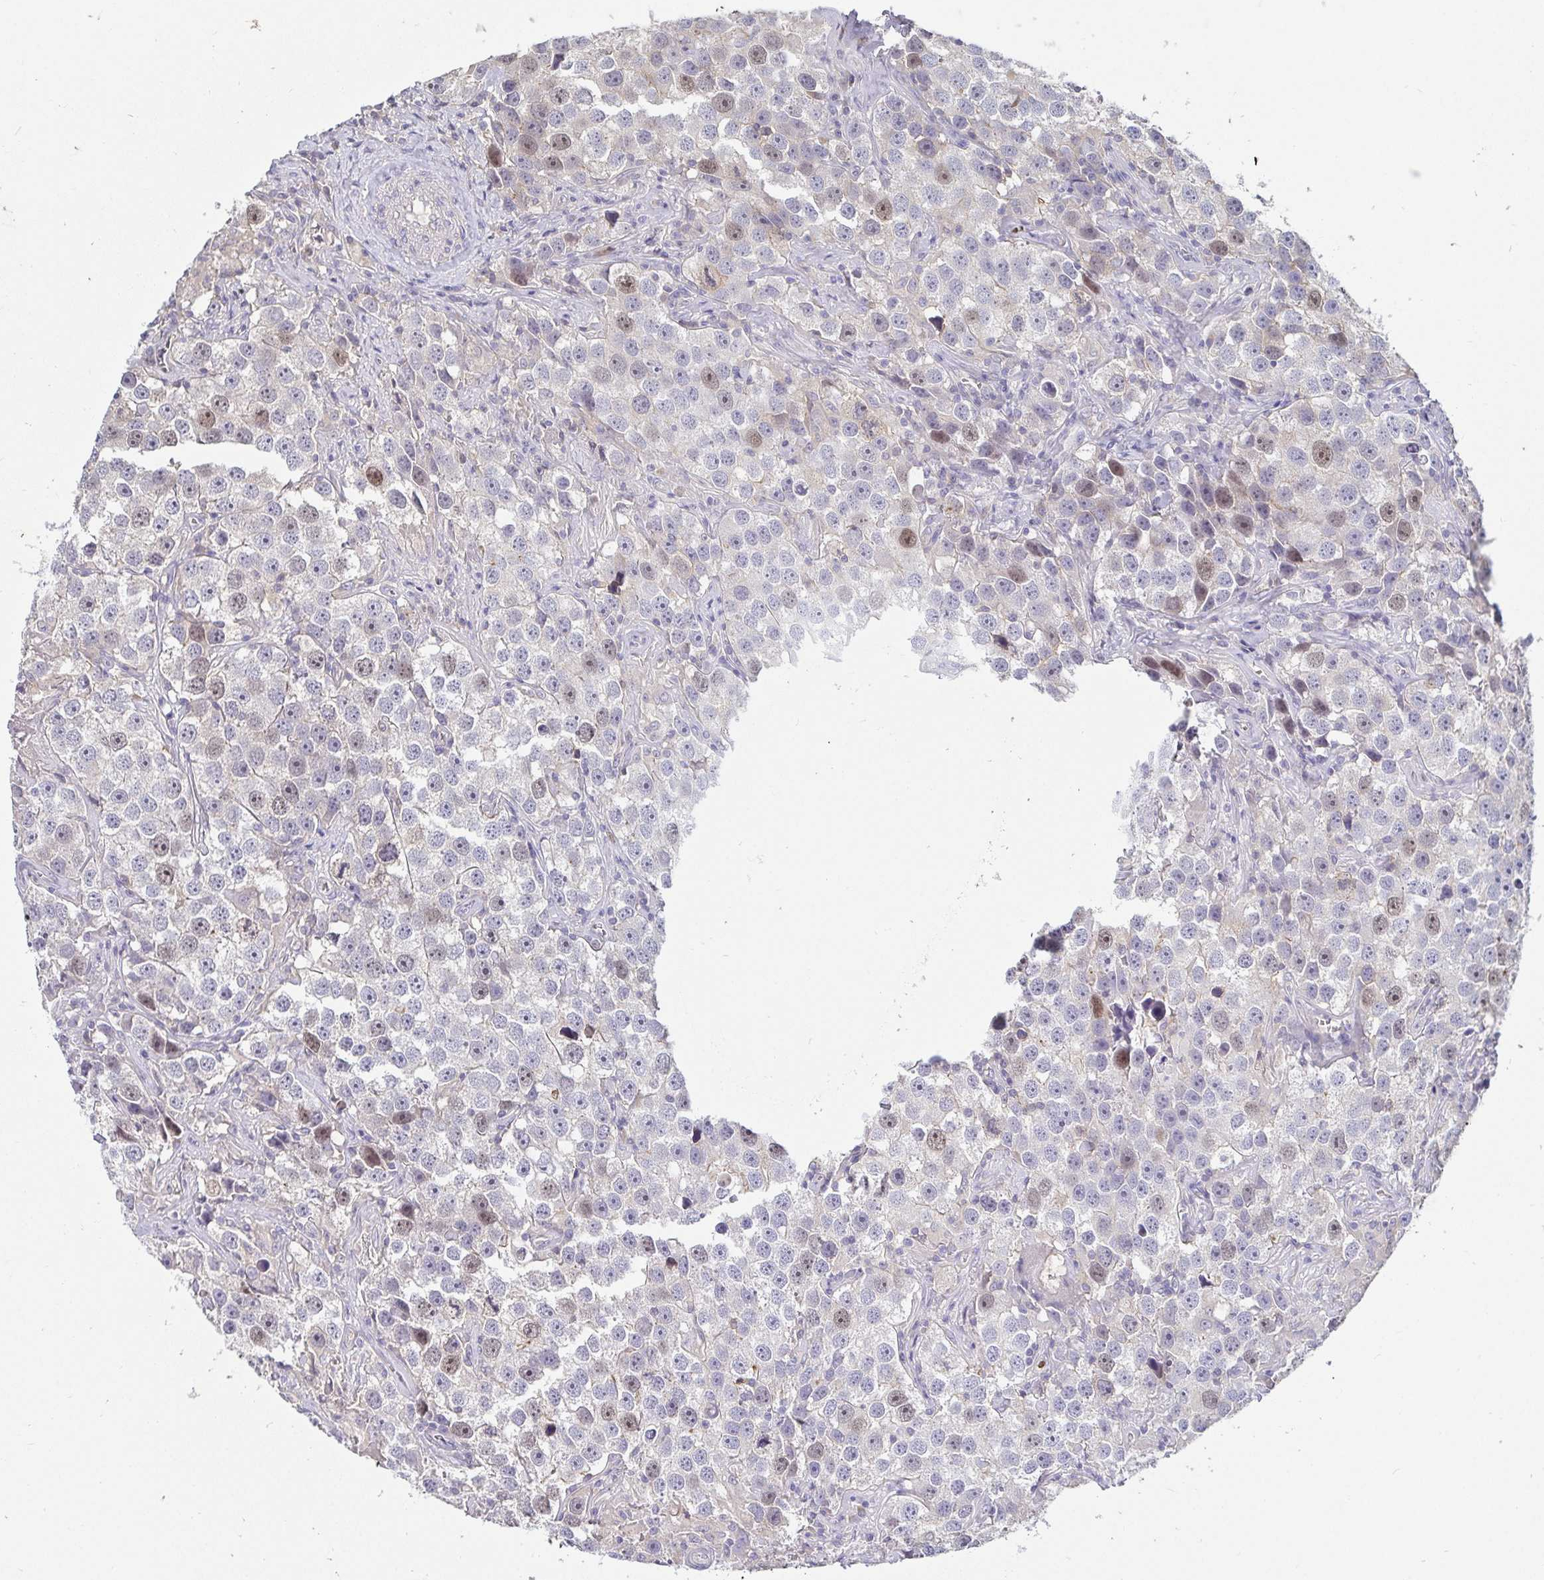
{"staining": {"intensity": "moderate", "quantity": "<25%", "location": "nuclear"}, "tissue": "testis cancer", "cell_type": "Tumor cells", "image_type": "cancer", "snomed": [{"axis": "morphology", "description": "Seminoma, NOS"}, {"axis": "topography", "description": "Testis"}], "caption": "Human testis seminoma stained for a protein (brown) reveals moderate nuclear positive positivity in approximately <25% of tumor cells.", "gene": "ANLN", "patient": {"sex": "male", "age": 49}}